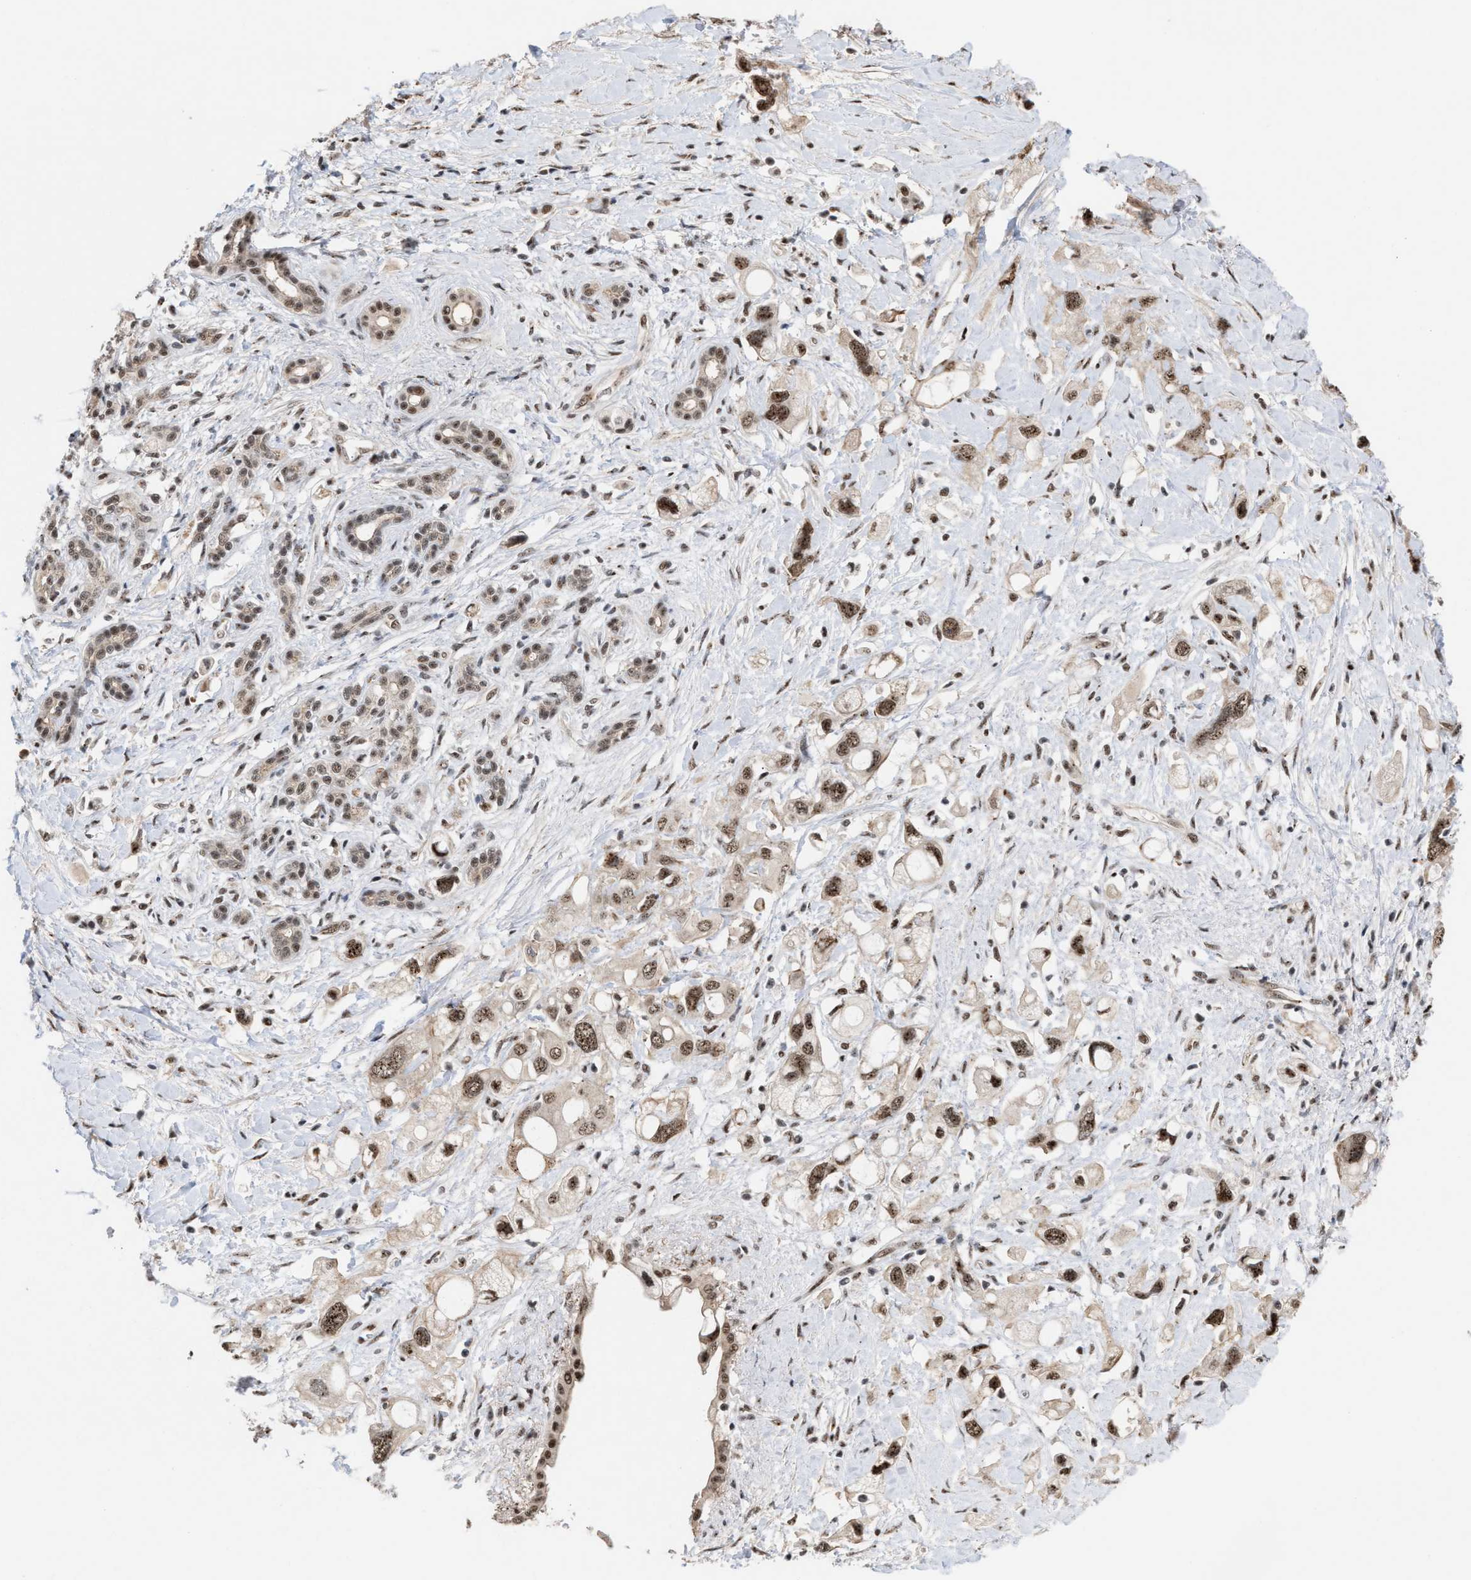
{"staining": {"intensity": "strong", "quantity": ">75%", "location": "nuclear"}, "tissue": "pancreatic cancer", "cell_type": "Tumor cells", "image_type": "cancer", "snomed": [{"axis": "morphology", "description": "Adenocarcinoma, NOS"}, {"axis": "topography", "description": "Pancreas"}], "caption": "Pancreatic cancer was stained to show a protein in brown. There is high levels of strong nuclear staining in about >75% of tumor cells. (IHC, brightfield microscopy, high magnification).", "gene": "EIF4A3", "patient": {"sex": "female", "age": 56}}